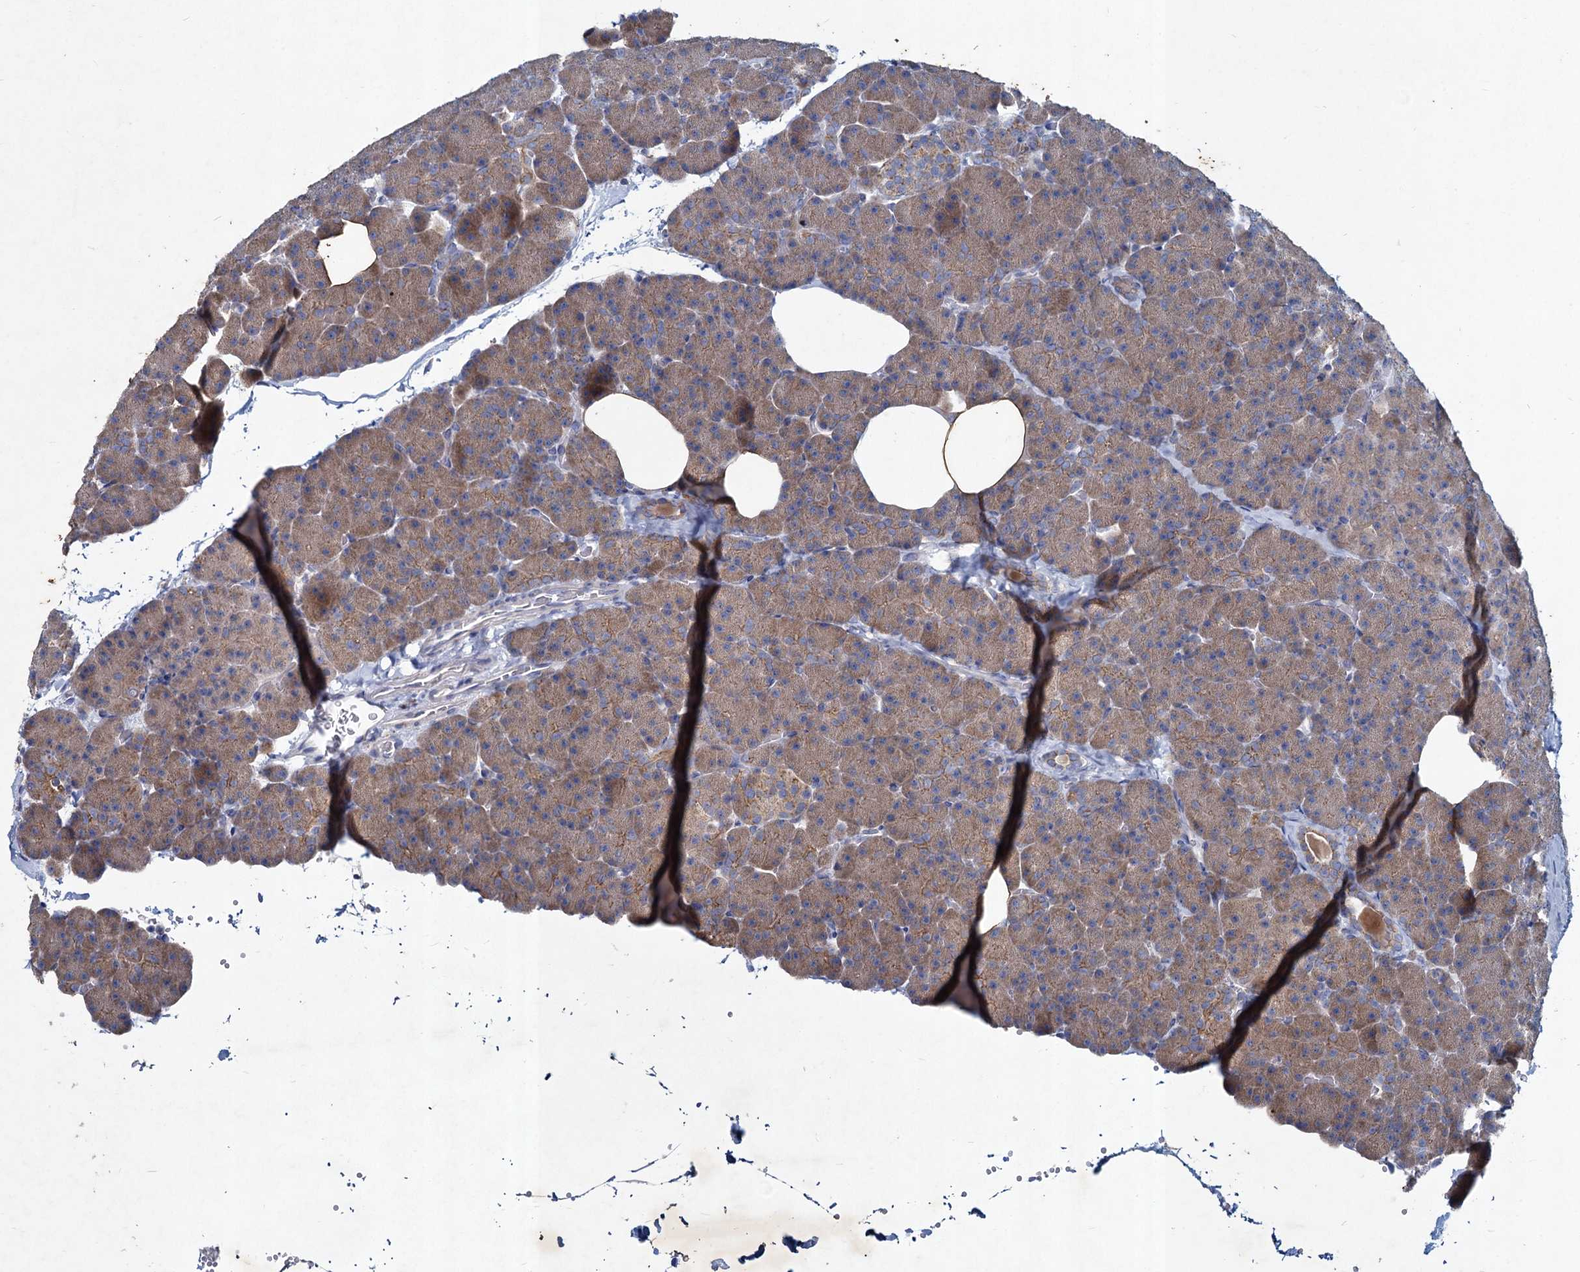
{"staining": {"intensity": "moderate", "quantity": ">75%", "location": "cytoplasmic/membranous"}, "tissue": "pancreas", "cell_type": "Exocrine glandular cells", "image_type": "normal", "snomed": [{"axis": "morphology", "description": "Normal tissue, NOS"}, {"axis": "morphology", "description": "Carcinoid, malignant, NOS"}, {"axis": "topography", "description": "Pancreas"}], "caption": "Immunohistochemical staining of normal human pancreas displays moderate cytoplasmic/membranous protein expression in approximately >75% of exocrine glandular cells.", "gene": "TMX2", "patient": {"sex": "female", "age": 35}}